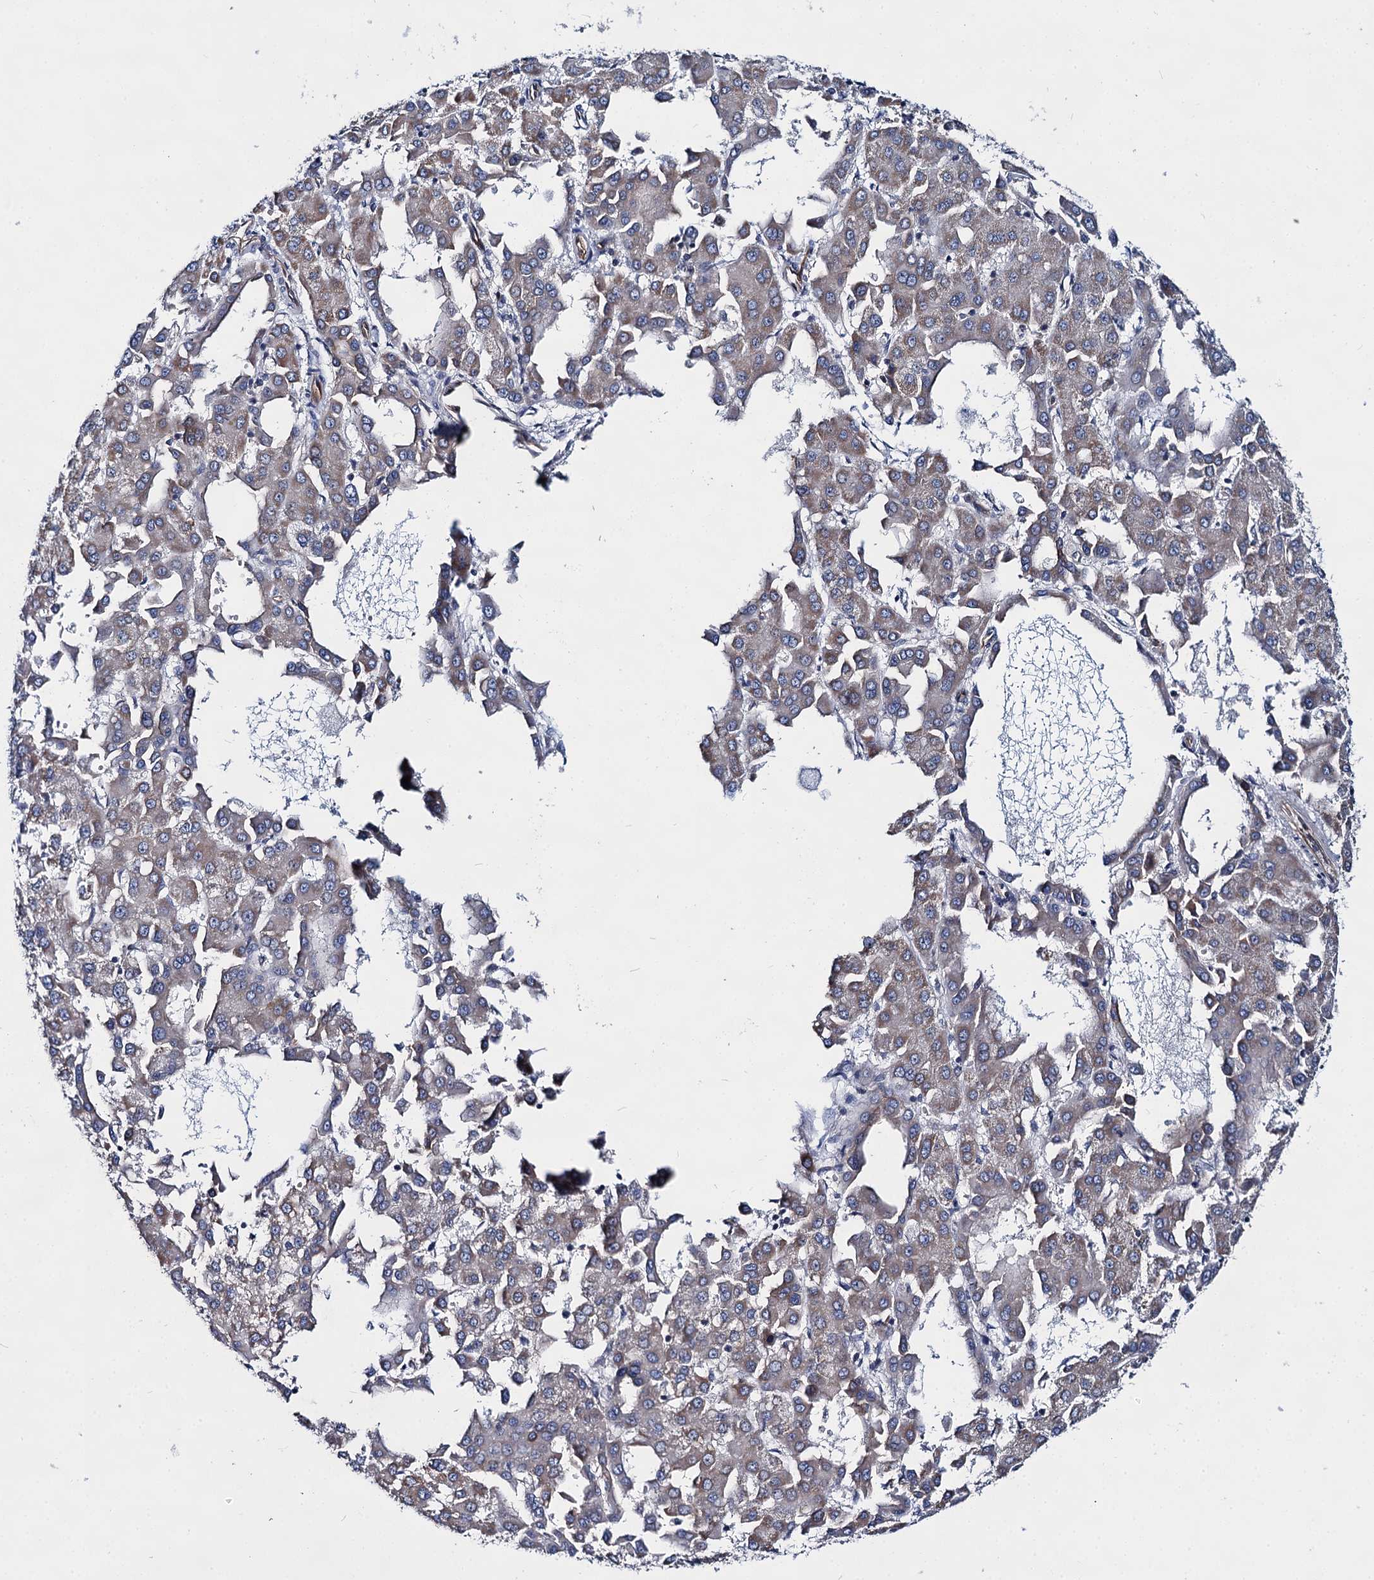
{"staining": {"intensity": "weak", "quantity": "<25%", "location": "cytoplasmic/membranous"}, "tissue": "liver cancer", "cell_type": "Tumor cells", "image_type": "cancer", "snomed": [{"axis": "morphology", "description": "Carcinoma, Hepatocellular, NOS"}, {"axis": "topography", "description": "Liver"}], "caption": "High magnification brightfield microscopy of liver cancer stained with DAB (3,3'-diaminobenzidine) (brown) and counterstained with hematoxylin (blue): tumor cells show no significant positivity.", "gene": "ABLIM1", "patient": {"sex": "male", "age": 47}}